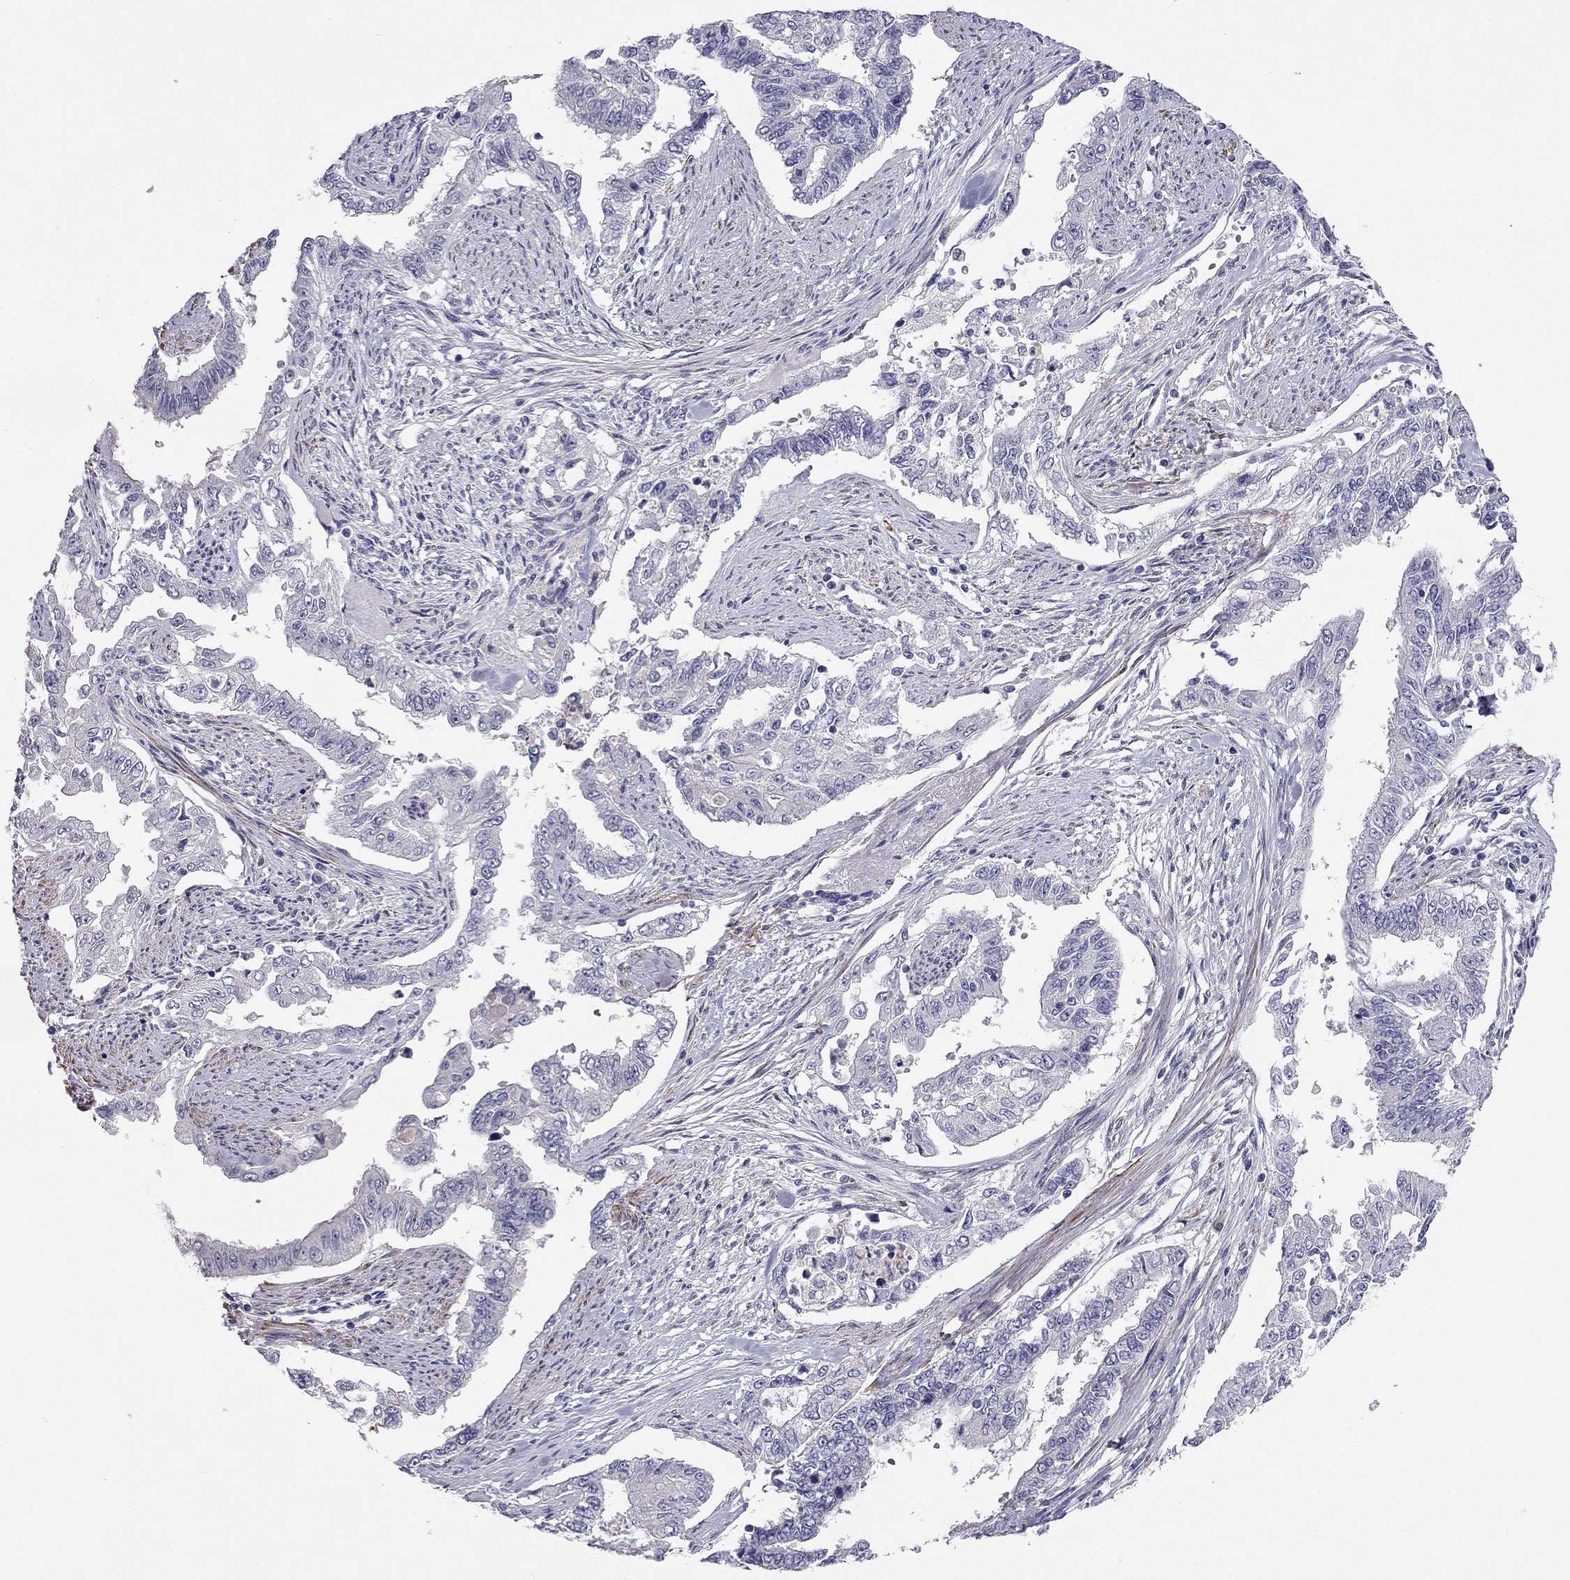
{"staining": {"intensity": "negative", "quantity": "none", "location": "none"}, "tissue": "endometrial cancer", "cell_type": "Tumor cells", "image_type": "cancer", "snomed": [{"axis": "morphology", "description": "Adenocarcinoma, NOS"}, {"axis": "topography", "description": "Uterus"}], "caption": "Immunohistochemistry (IHC) of adenocarcinoma (endometrial) demonstrates no staining in tumor cells.", "gene": "C16orf89", "patient": {"sex": "female", "age": 59}}